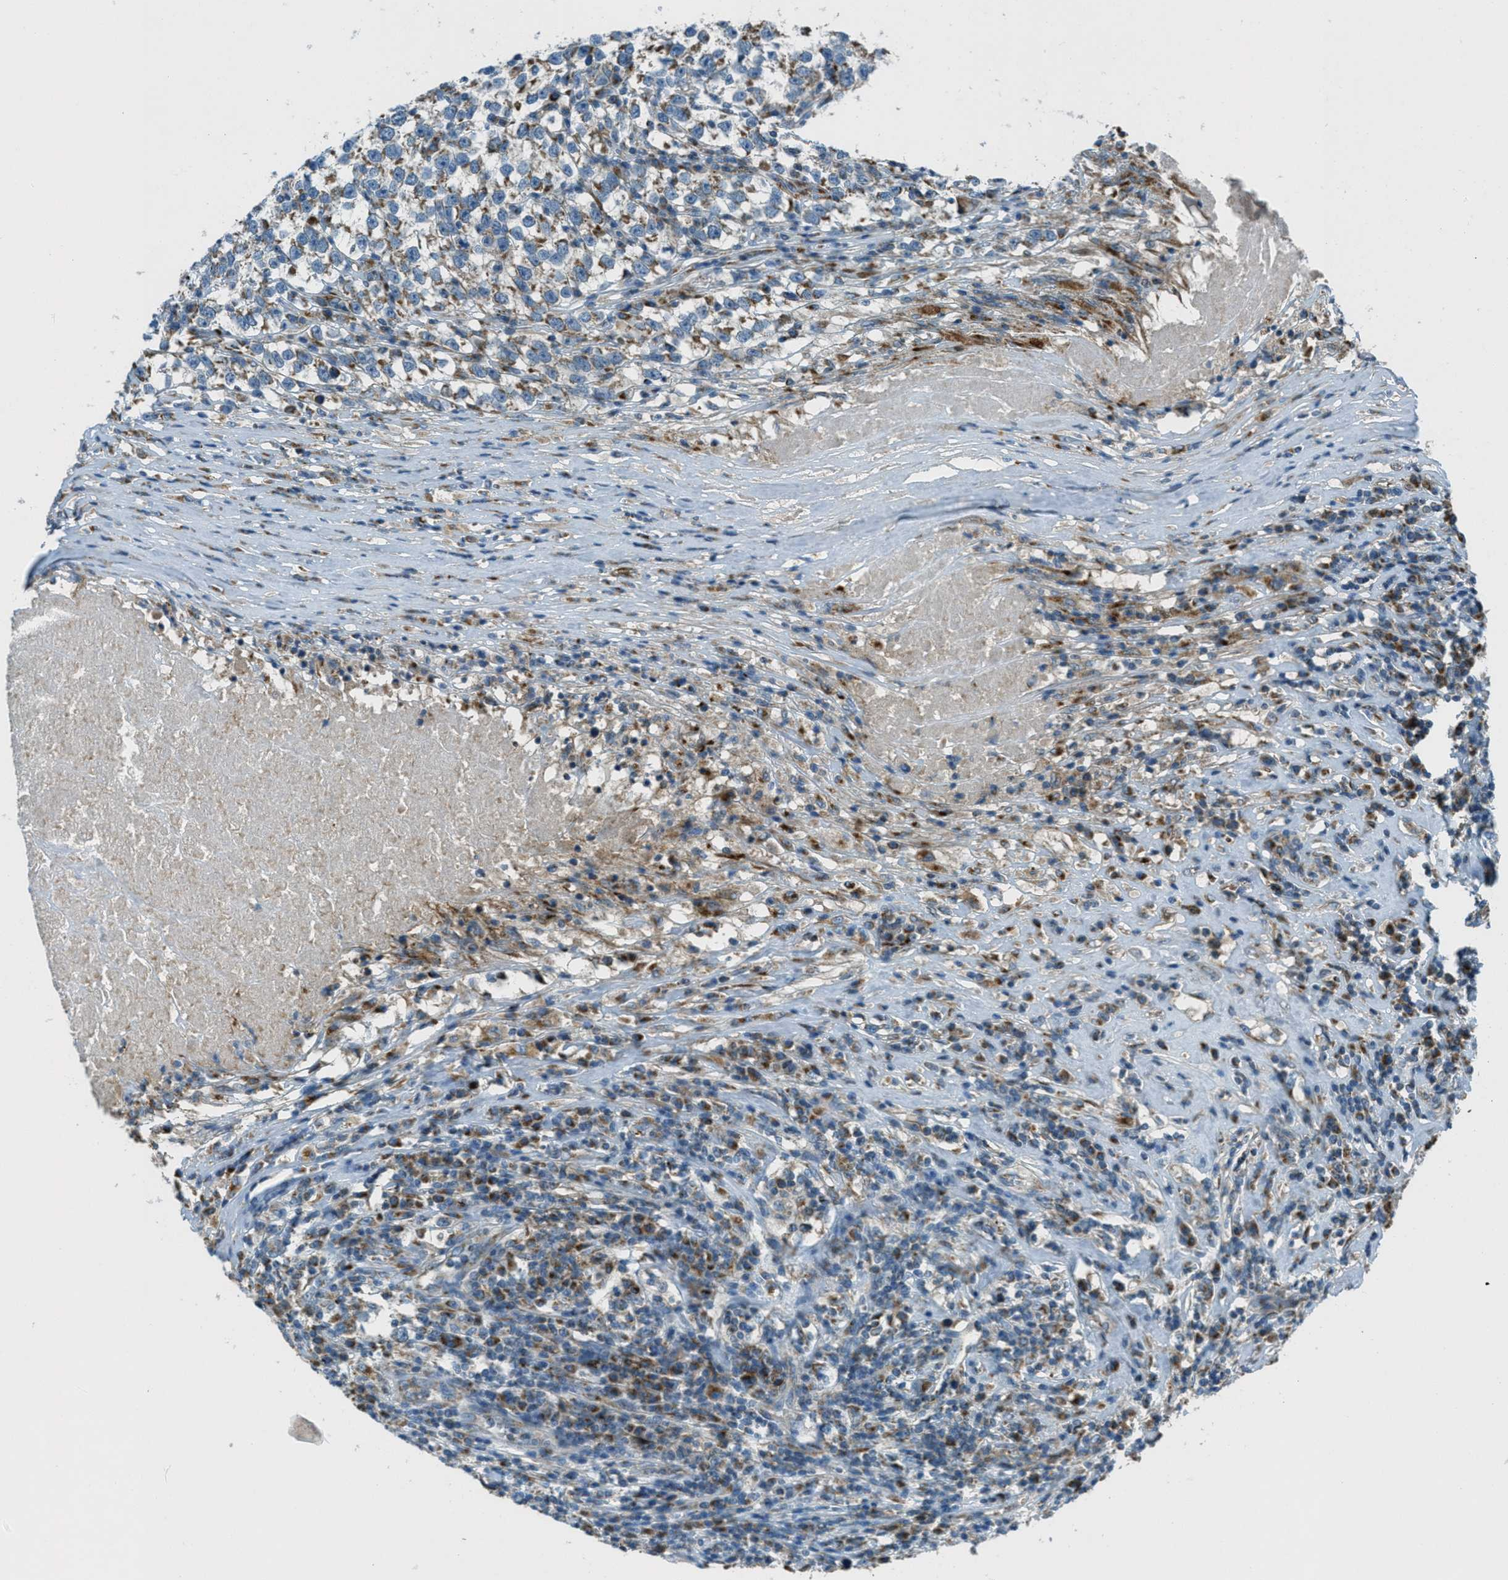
{"staining": {"intensity": "moderate", "quantity": "<25%", "location": "cytoplasmic/membranous"}, "tissue": "testis cancer", "cell_type": "Tumor cells", "image_type": "cancer", "snomed": [{"axis": "morphology", "description": "Normal tissue, NOS"}, {"axis": "morphology", "description": "Seminoma, NOS"}, {"axis": "topography", "description": "Testis"}], "caption": "Immunohistochemical staining of human seminoma (testis) reveals moderate cytoplasmic/membranous protein expression in about <25% of tumor cells. Using DAB (brown) and hematoxylin (blue) stains, captured at high magnification using brightfield microscopy.", "gene": "BCKDK", "patient": {"sex": "male", "age": 43}}